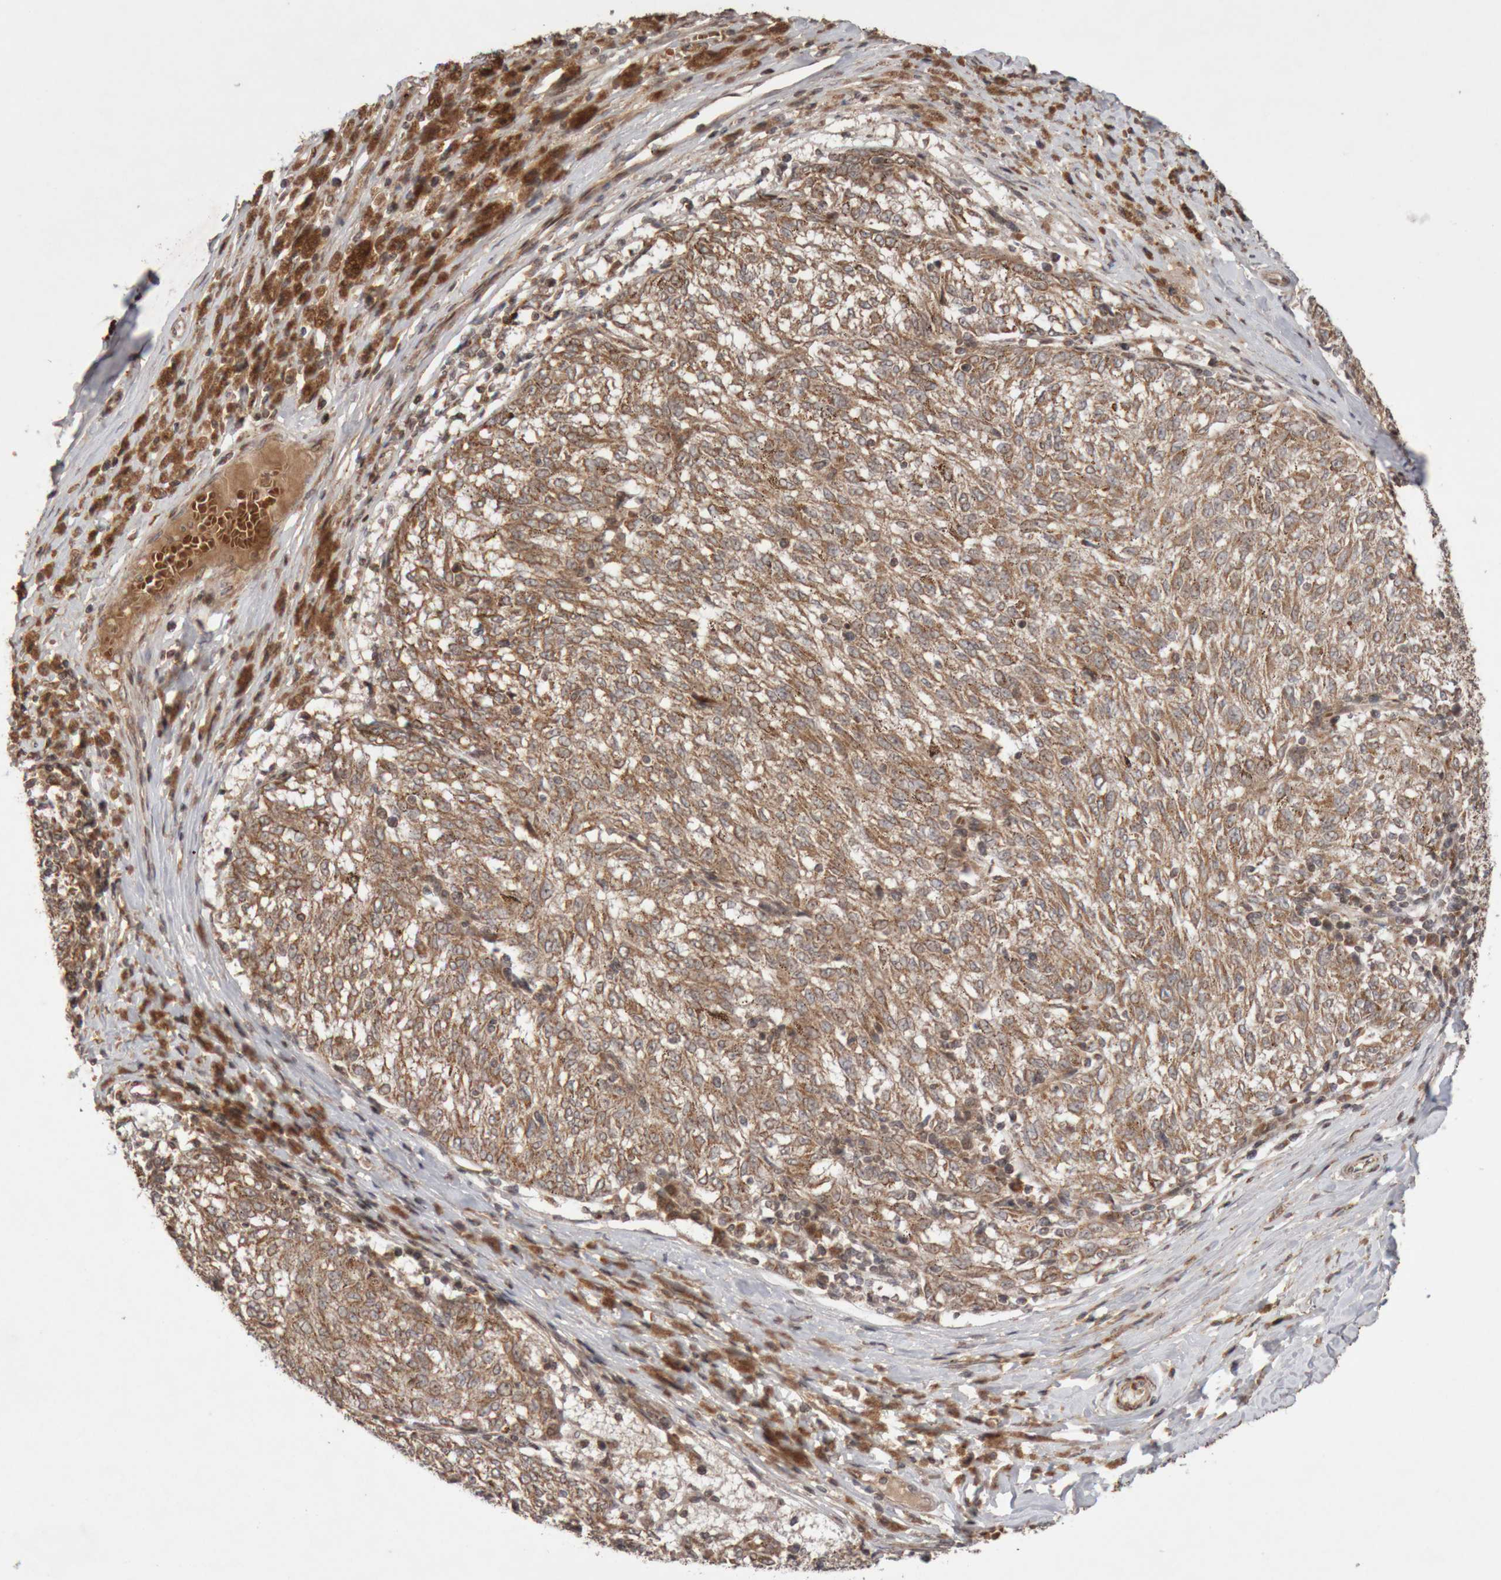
{"staining": {"intensity": "moderate", "quantity": ">75%", "location": "cytoplasmic/membranous"}, "tissue": "melanoma", "cell_type": "Tumor cells", "image_type": "cancer", "snomed": [{"axis": "morphology", "description": "Malignant melanoma, NOS"}, {"axis": "topography", "description": "Skin"}], "caption": "An immunohistochemistry image of tumor tissue is shown. Protein staining in brown shows moderate cytoplasmic/membranous positivity in melanoma within tumor cells.", "gene": "KIF21B", "patient": {"sex": "female", "age": 72}}